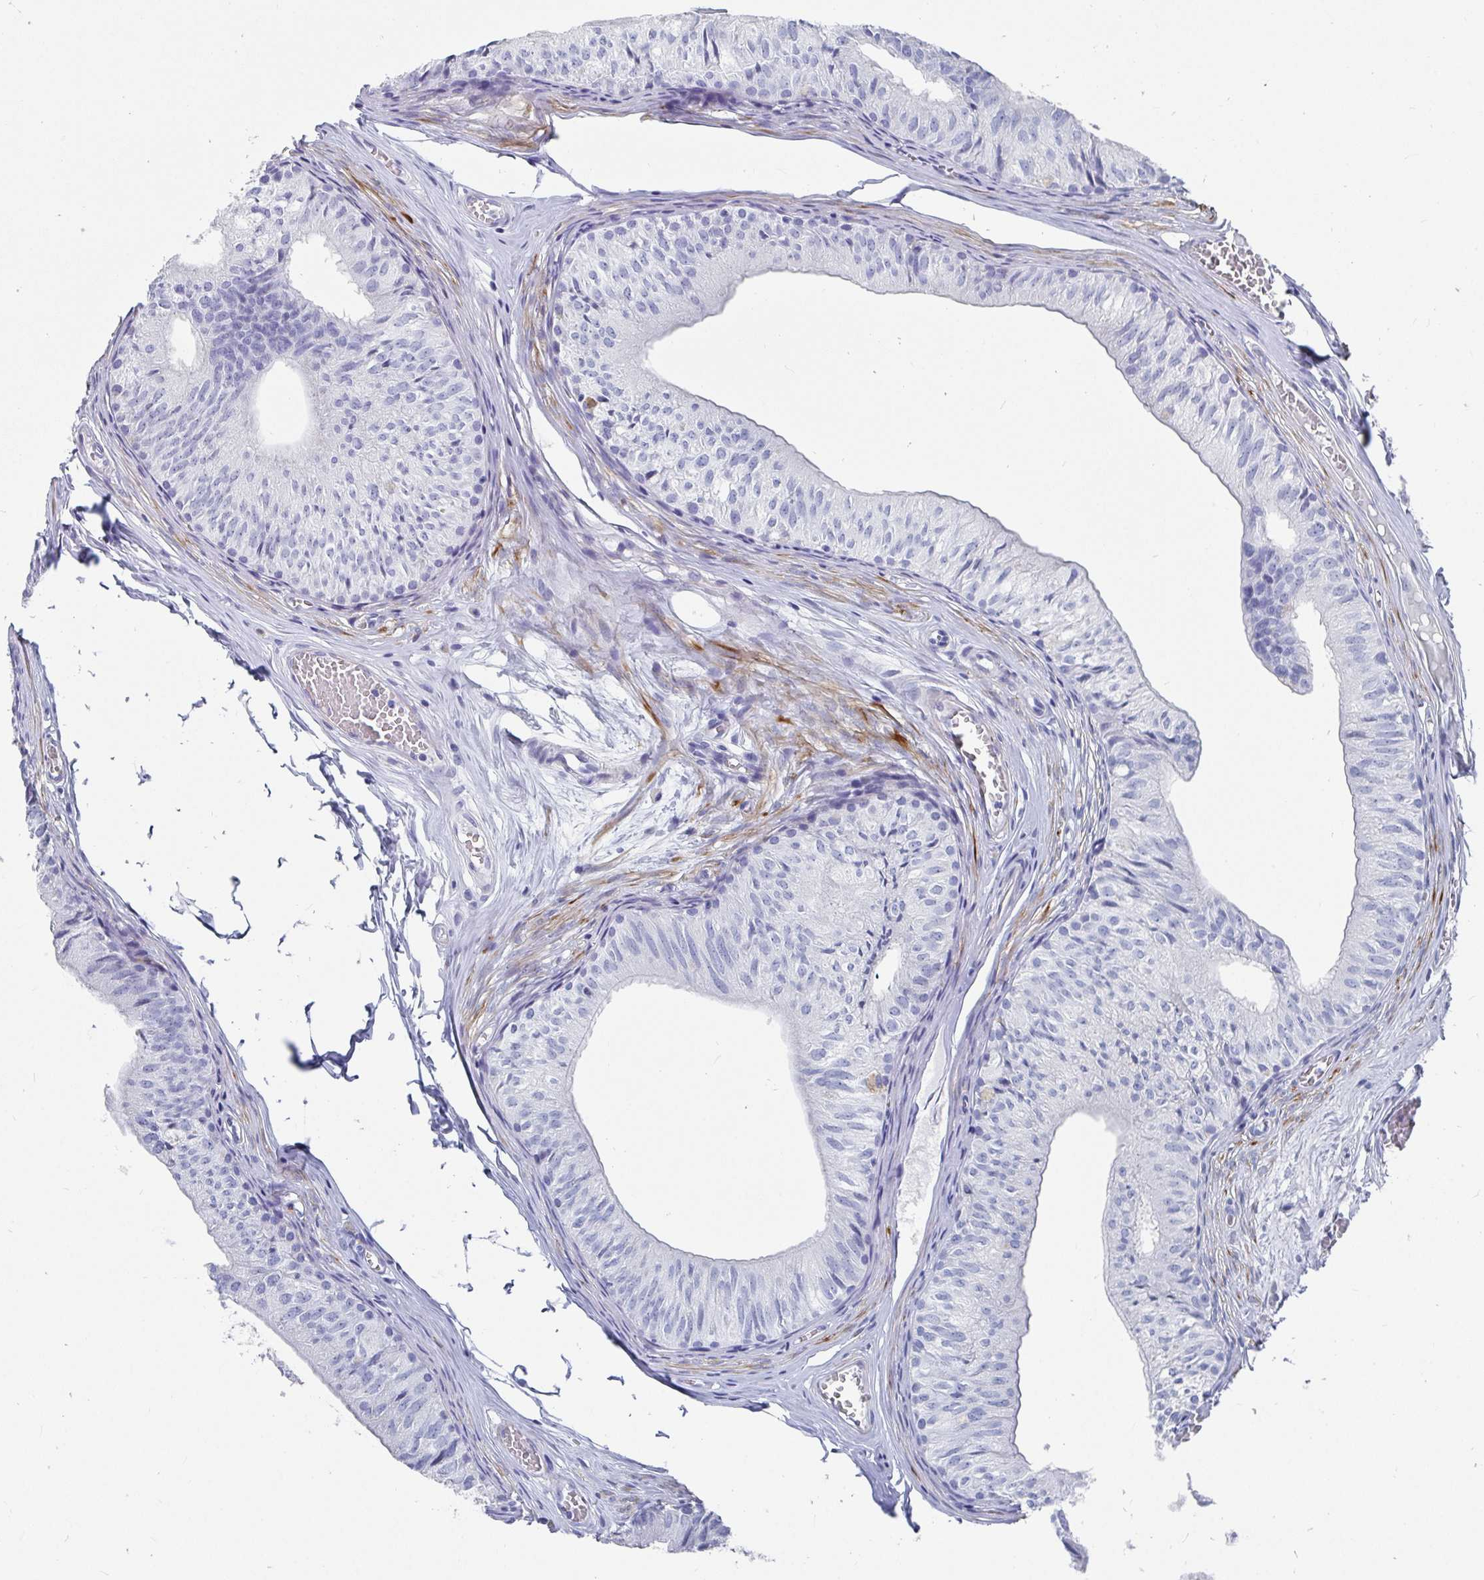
{"staining": {"intensity": "negative", "quantity": "none", "location": "none"}, "tissue": "epididymis", "cell_type": "Glandular cells", "image_type": "normal", "snomed": [{"axis": "morphology", "description": "Normal tissue, NOS"}, {"axis": "topography", "description": "Epididymis"}], "caption": "The image reveals no staining of glandular cells in normal epididymis. (Brightfield microscopy of DAB IHC at high magnification).", "gene": "ZFP82", "patient": {"sex": "male", "age": 25}}